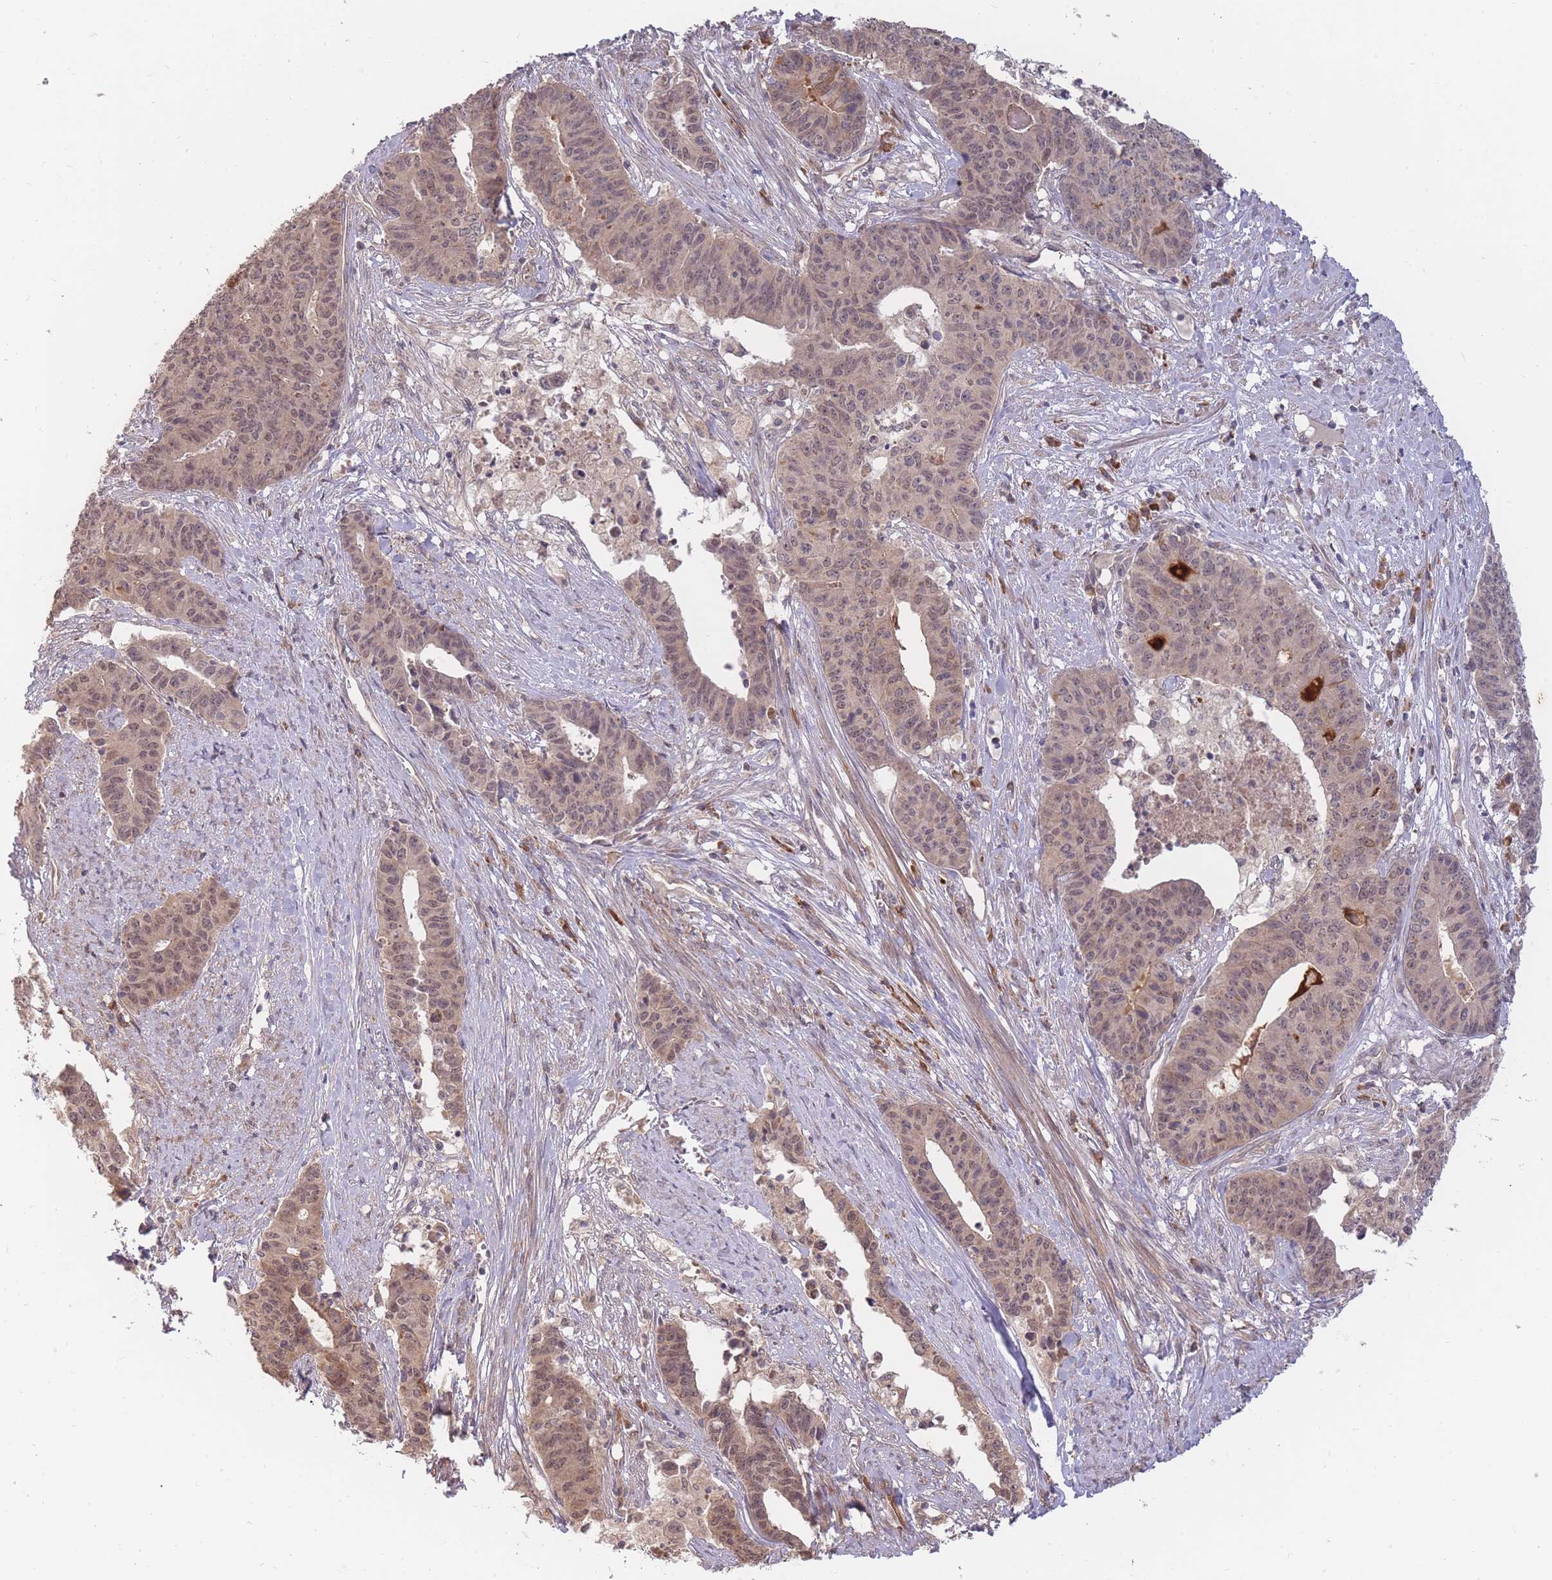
{"staining": {"intensity": "weak", "quantity": ">75%", "location": "cytoplasmic/membranous,nuclear"}, "tissue": "endometrial cancer", "cell_type": "Tumor cells", "image_type": "cancer", "snomed": [{"axis": "morphology", "description": "Adenocarcinoma, NOS"}, {"axis": "topography", "description": "Endometrium"}], "caption": "DAB (3,3'-diaminobenzidine) immunohistochemical staining of adenocarcinoma (endometrial) exhibits weak cytoplasmic/membranous and nuclear protein expression in about >75% of tumor cells.", "gene": "SMC6", "patient": {"sex": "female", "age": 59}}